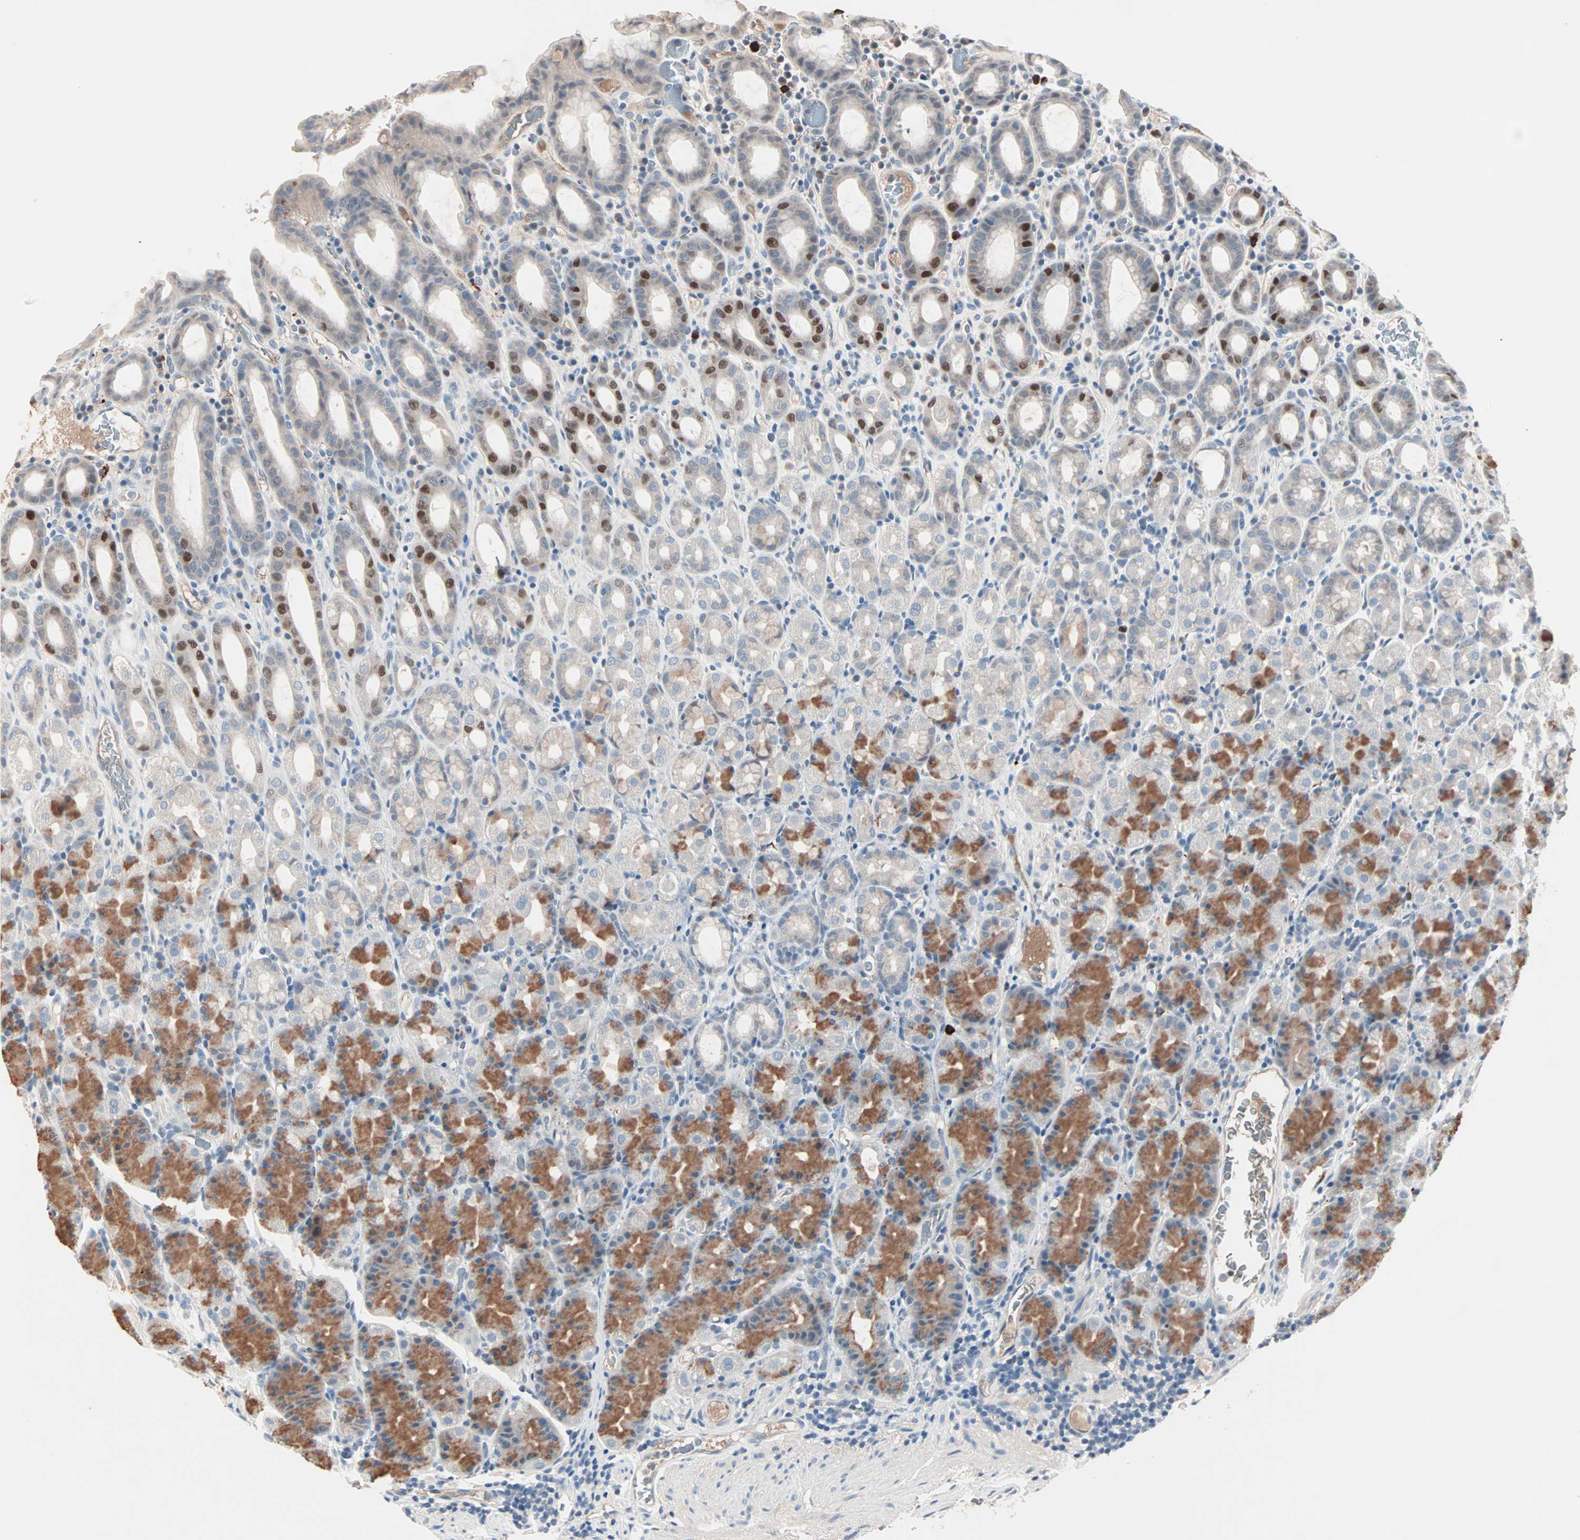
{"staining": {"intensity": "strong", "quantity": "<25%", "location": "cytoplasmic/membranous,nuclear"}, "tissue": "stomach", "cell_type": "Glandular cells", "image_type": "normal", "snomed": [{"axis": "morphology", "description": "Normal tissue, NOS"}, {"axis": "topography", "description": "Stomach, upper"}], "caption": "Stomach stained with DAB IHC reveals medium levels of strong cytoplasmic/membranous,nuclear positivity in about <25% of glandular cells.", "gene": "CCNE2", "patient": {"sex": "male", "age": 68}}